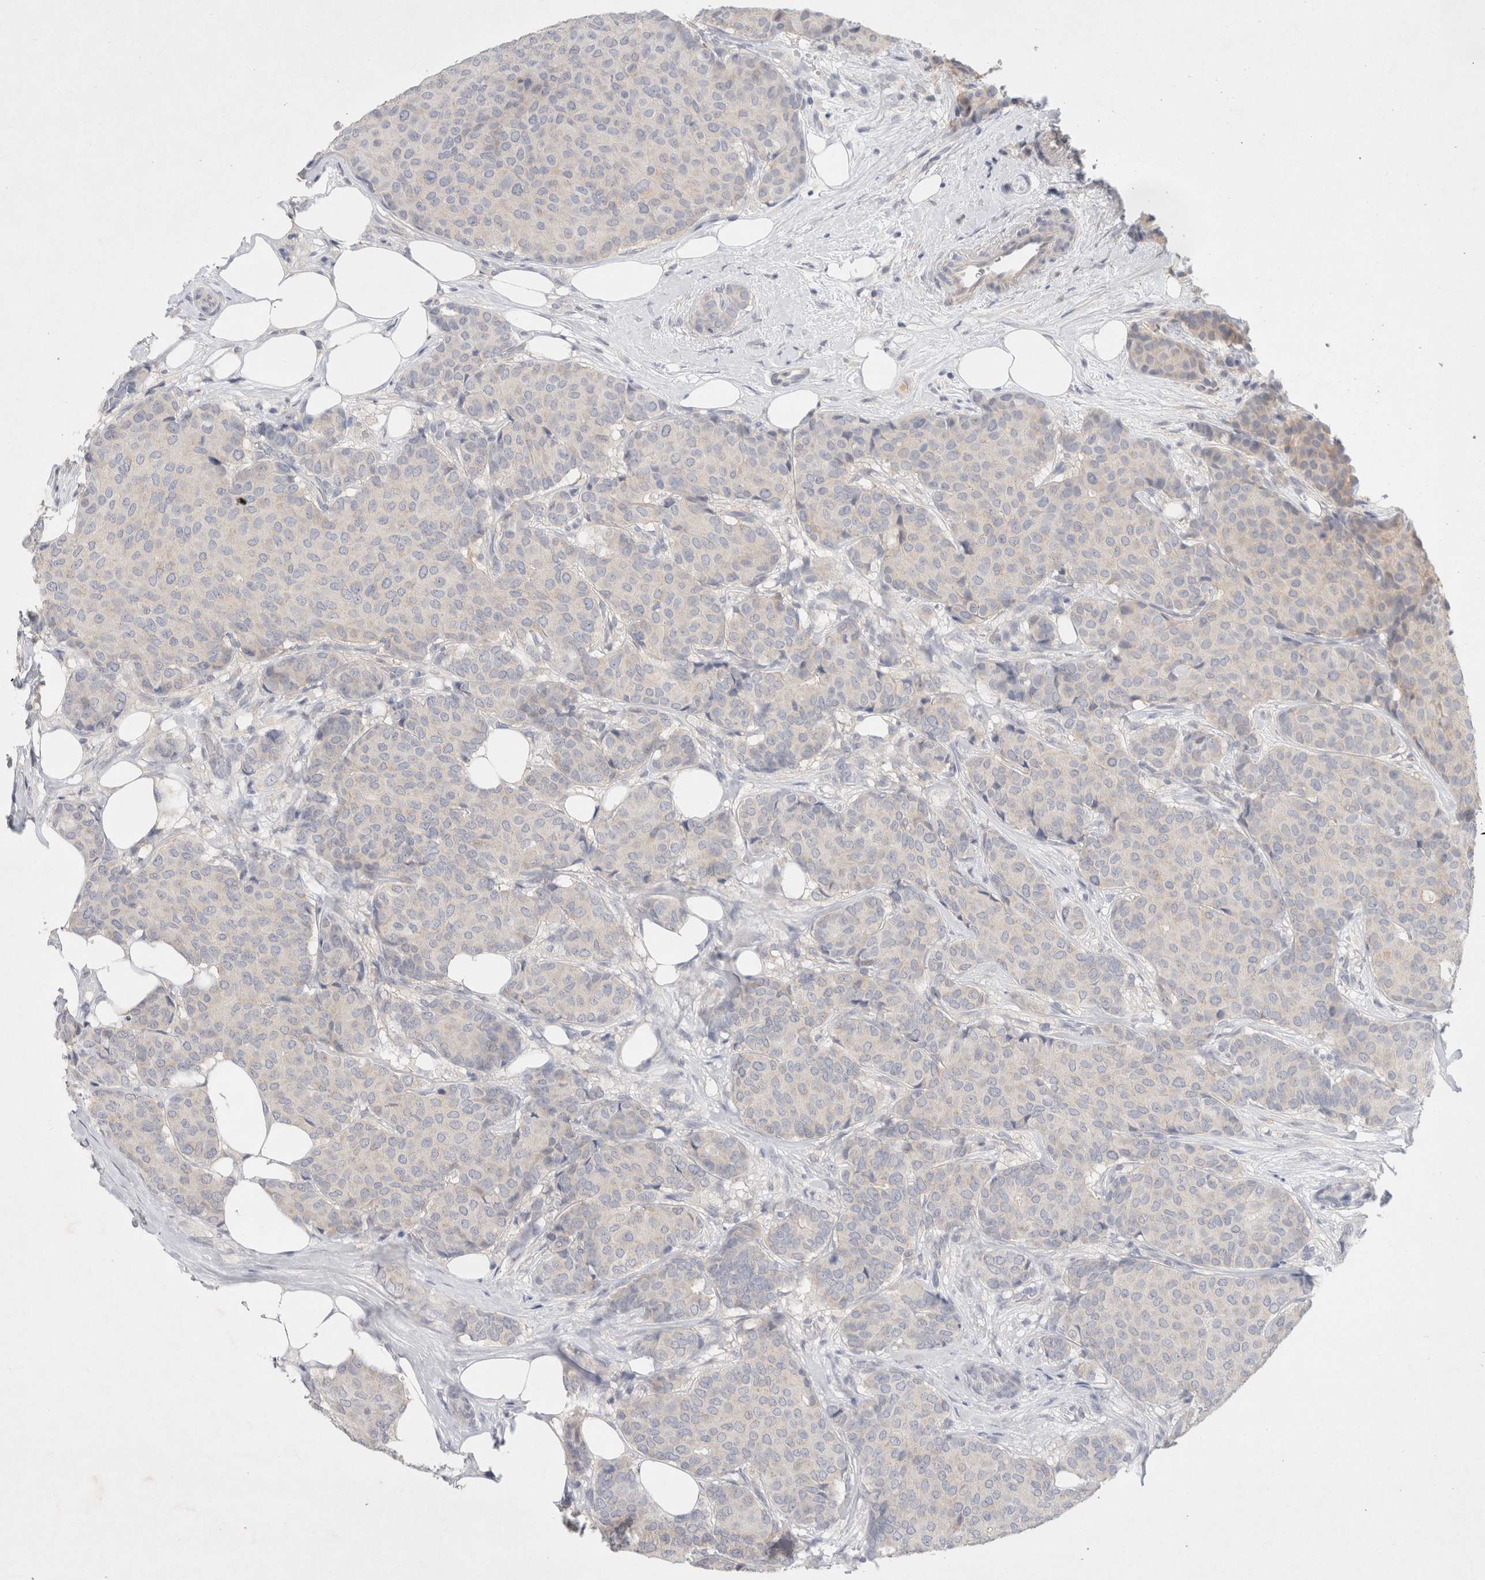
{"staining": {"intensity": "negative", "quantity": "none", "location": "none"}, "tissue": "breast cancer", "cell_type": "Tumor cells", "image_type": "cancer", "snomed": [{"axis": "morphology", "description": "Duct carcinoma"}, {"axis": "topography", "description": "Breast"}], "caption": "High power microscopy micrograph of an IHC image of breast infiltrating ductal carcinoma, revealing no significant staining in tumor cells. (Stains: DAB IHC with hematoxylin counter stain, Microscopy: brightfield microscopy at high magnification).", "gene": "MPP2", "patient": {"sex": "female", "age": 75}}